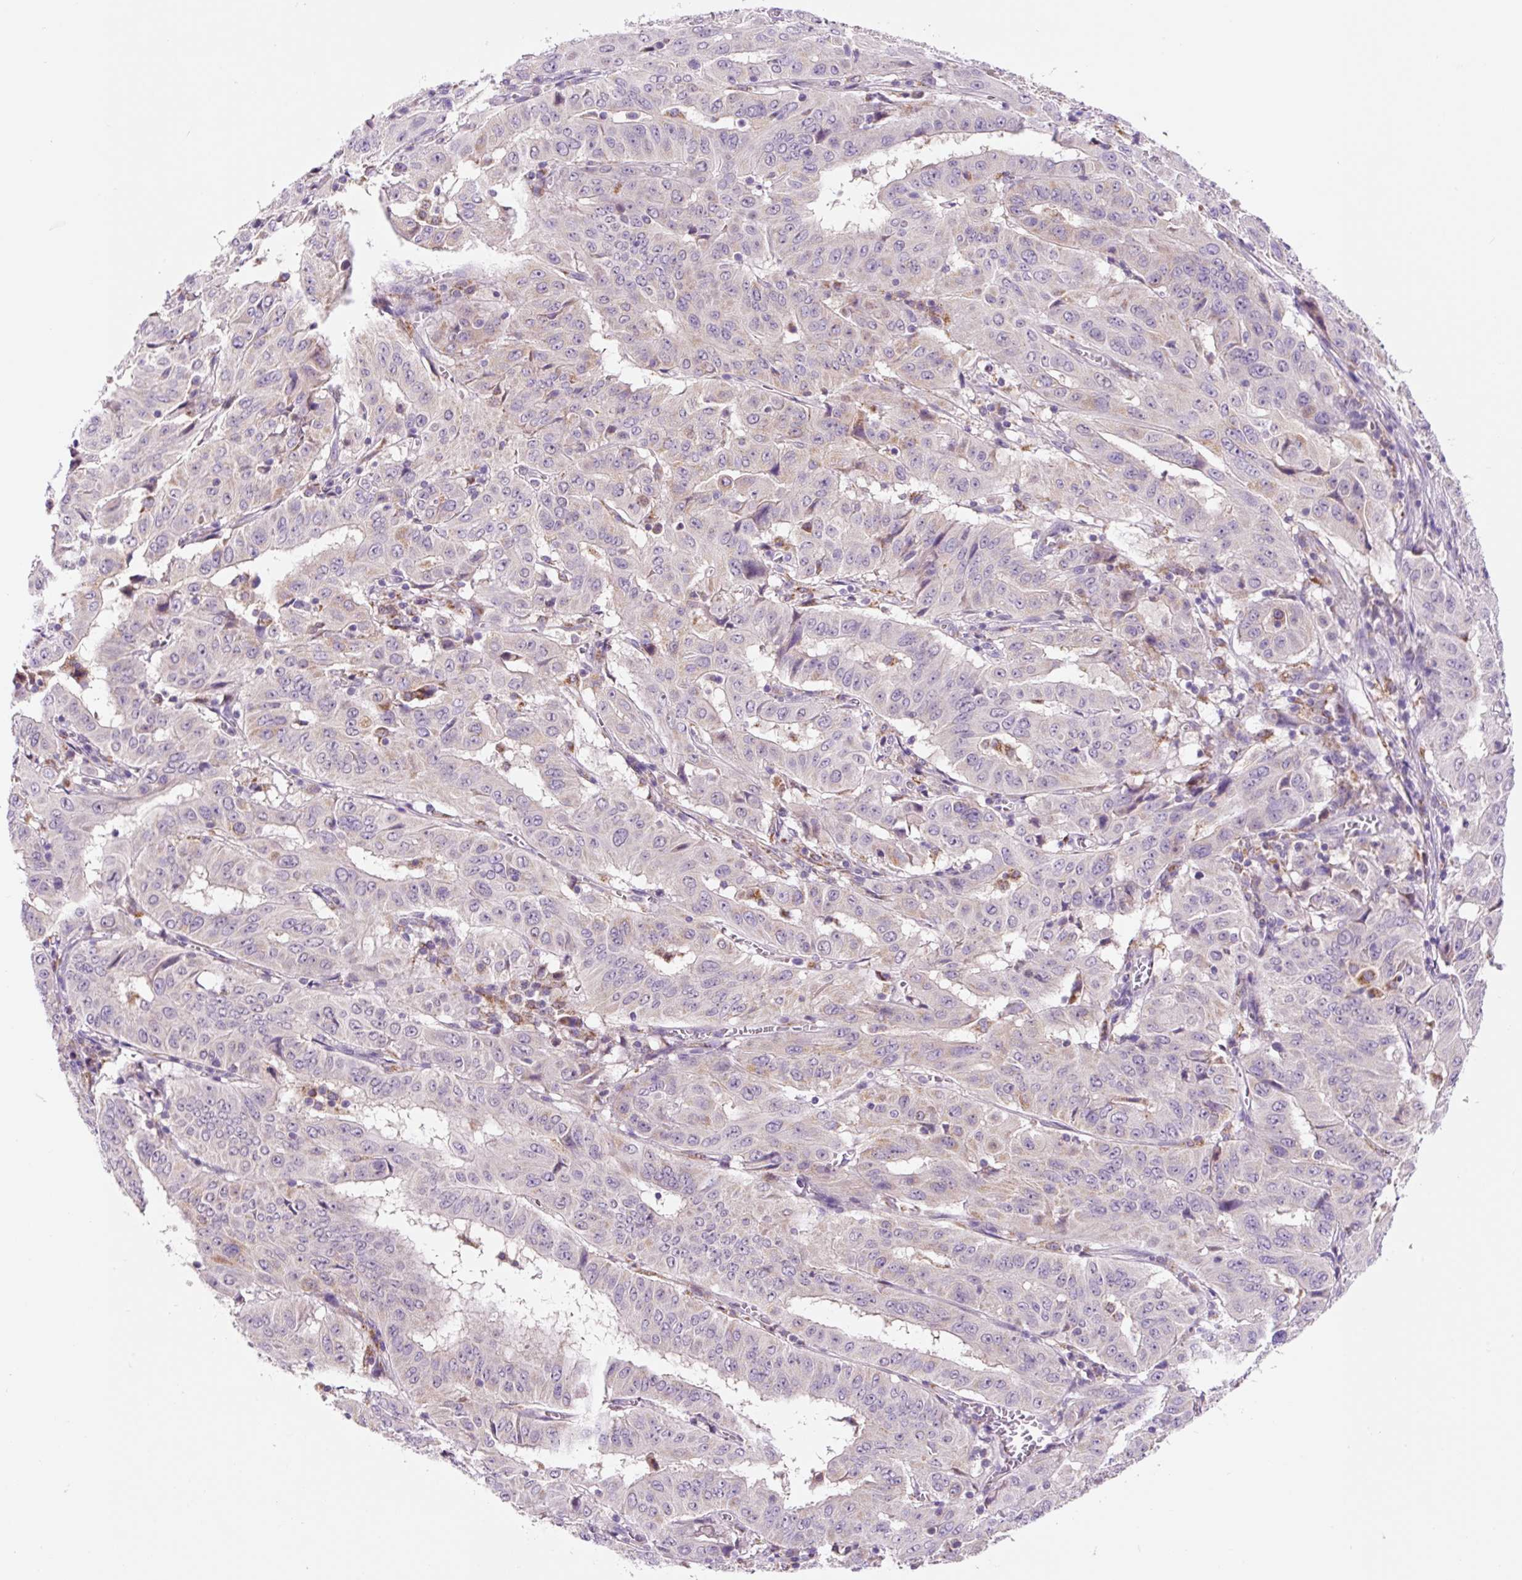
{"staining": {"intensity": "negative", "quantity": "none", "location": "none"}, "tissue": "pancreatic cancer", "cell_type": "Tumor cells", "image_type": "cancer", "snomed": [{"axis": "morphology", "description": "Adenocarcinoma, NOS"}, {"axis": "topography", "description": "Pancreas"}], "caption": "This histopathology image is of pancreatic adenocarcinoma stained with immunohistochemistry to label a protein in brown with the nuclei are counter-stained blue. There is no positivity in tumor cells. (Immunohistochemistry, brightfield microscopy, high magnification).", "gene": "PCK2", "patient": {"sex": "male", "age": 63}}